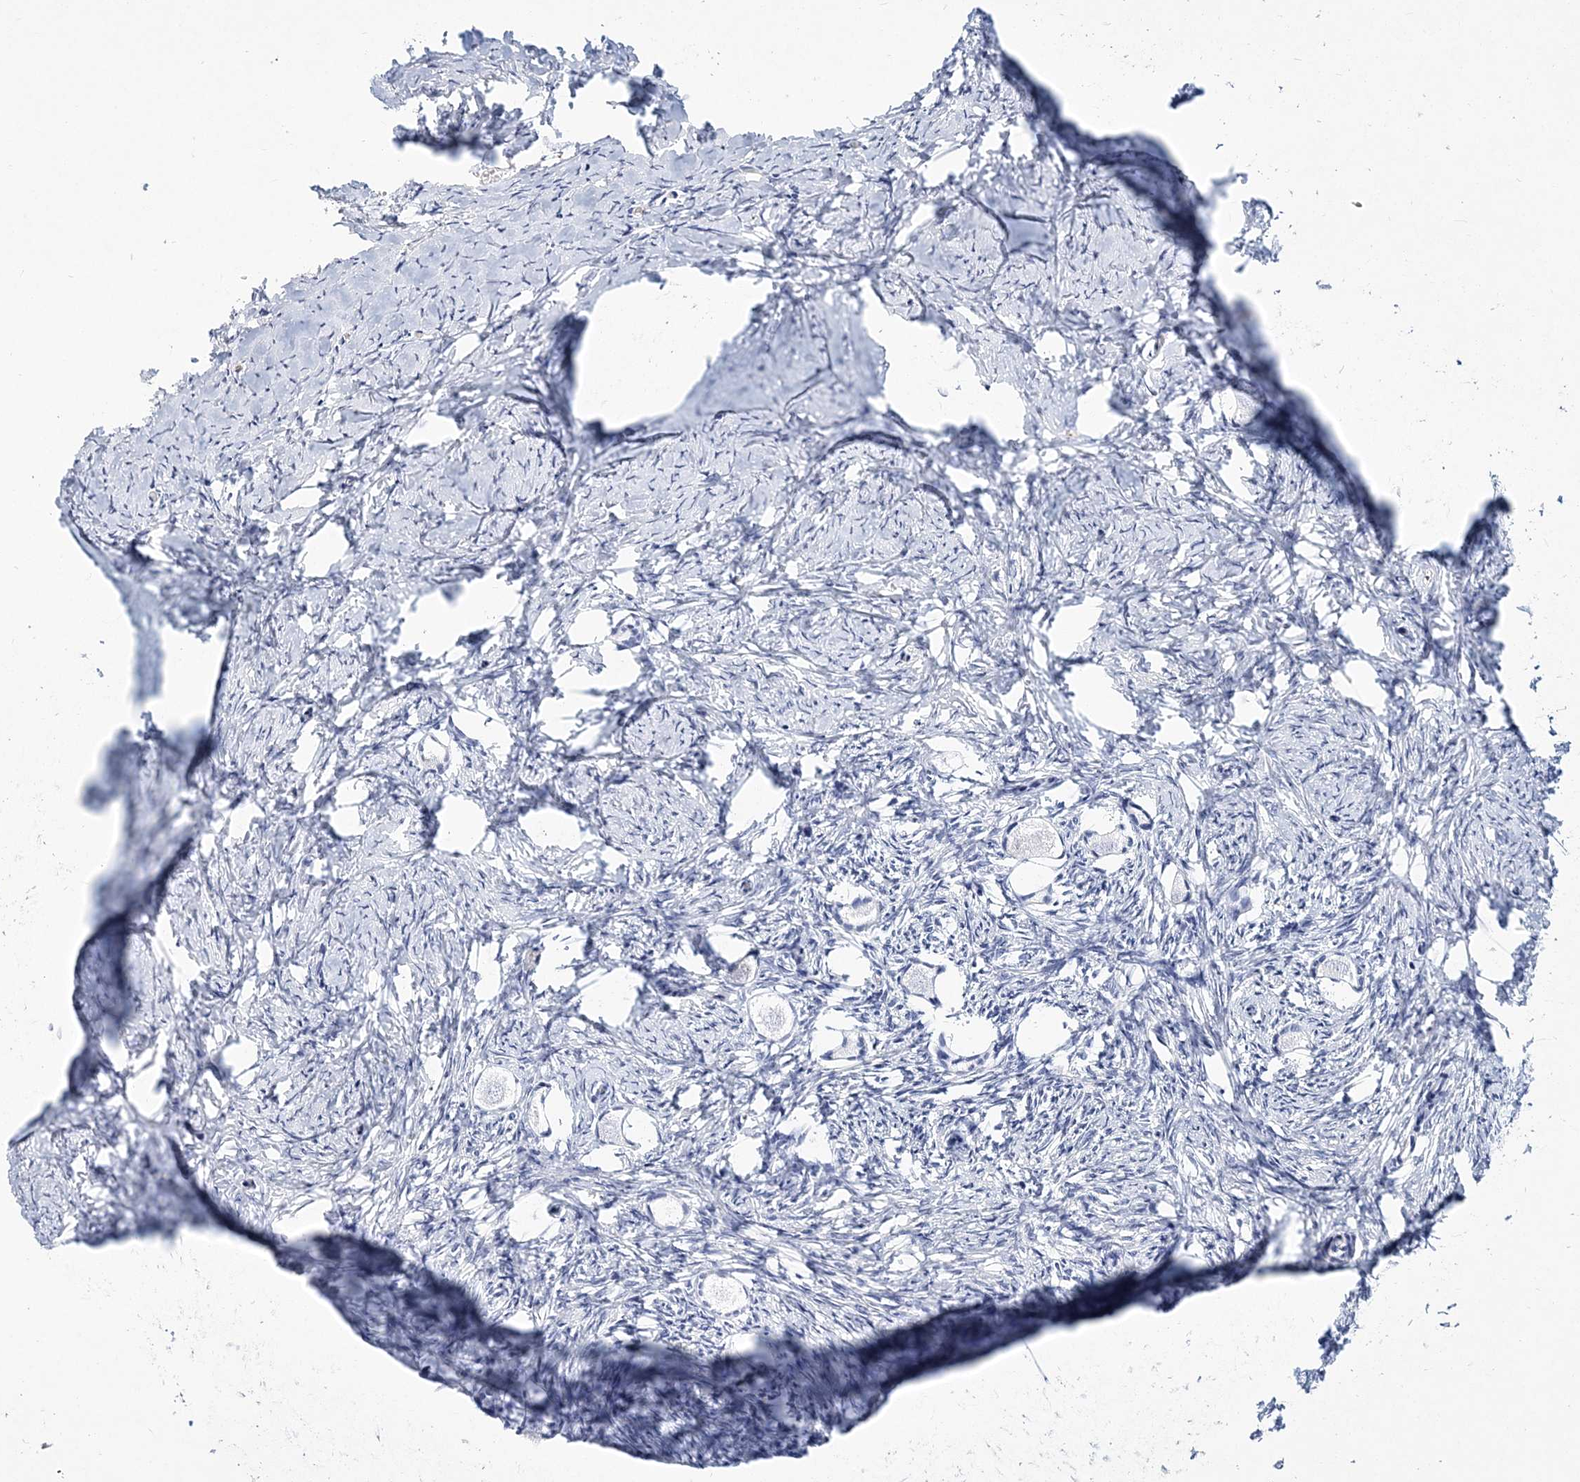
{"staining": {"intensity": "negative", "quantity": "none", "location": "none"}, "tissue": "ovary", "cell_type": "Follicle cells", "image_type": "normal", "snomed": [{"axis": "morphology", "description": "Normal tissue, NOS"}, {"axis": "topography", "description": "Ovary"}], "caption": "Ovary stained for a protein using IHC displays no staining follicle cells.", "gene": "ITGA2B", "patient": {"sex": "female", "age": 27}}